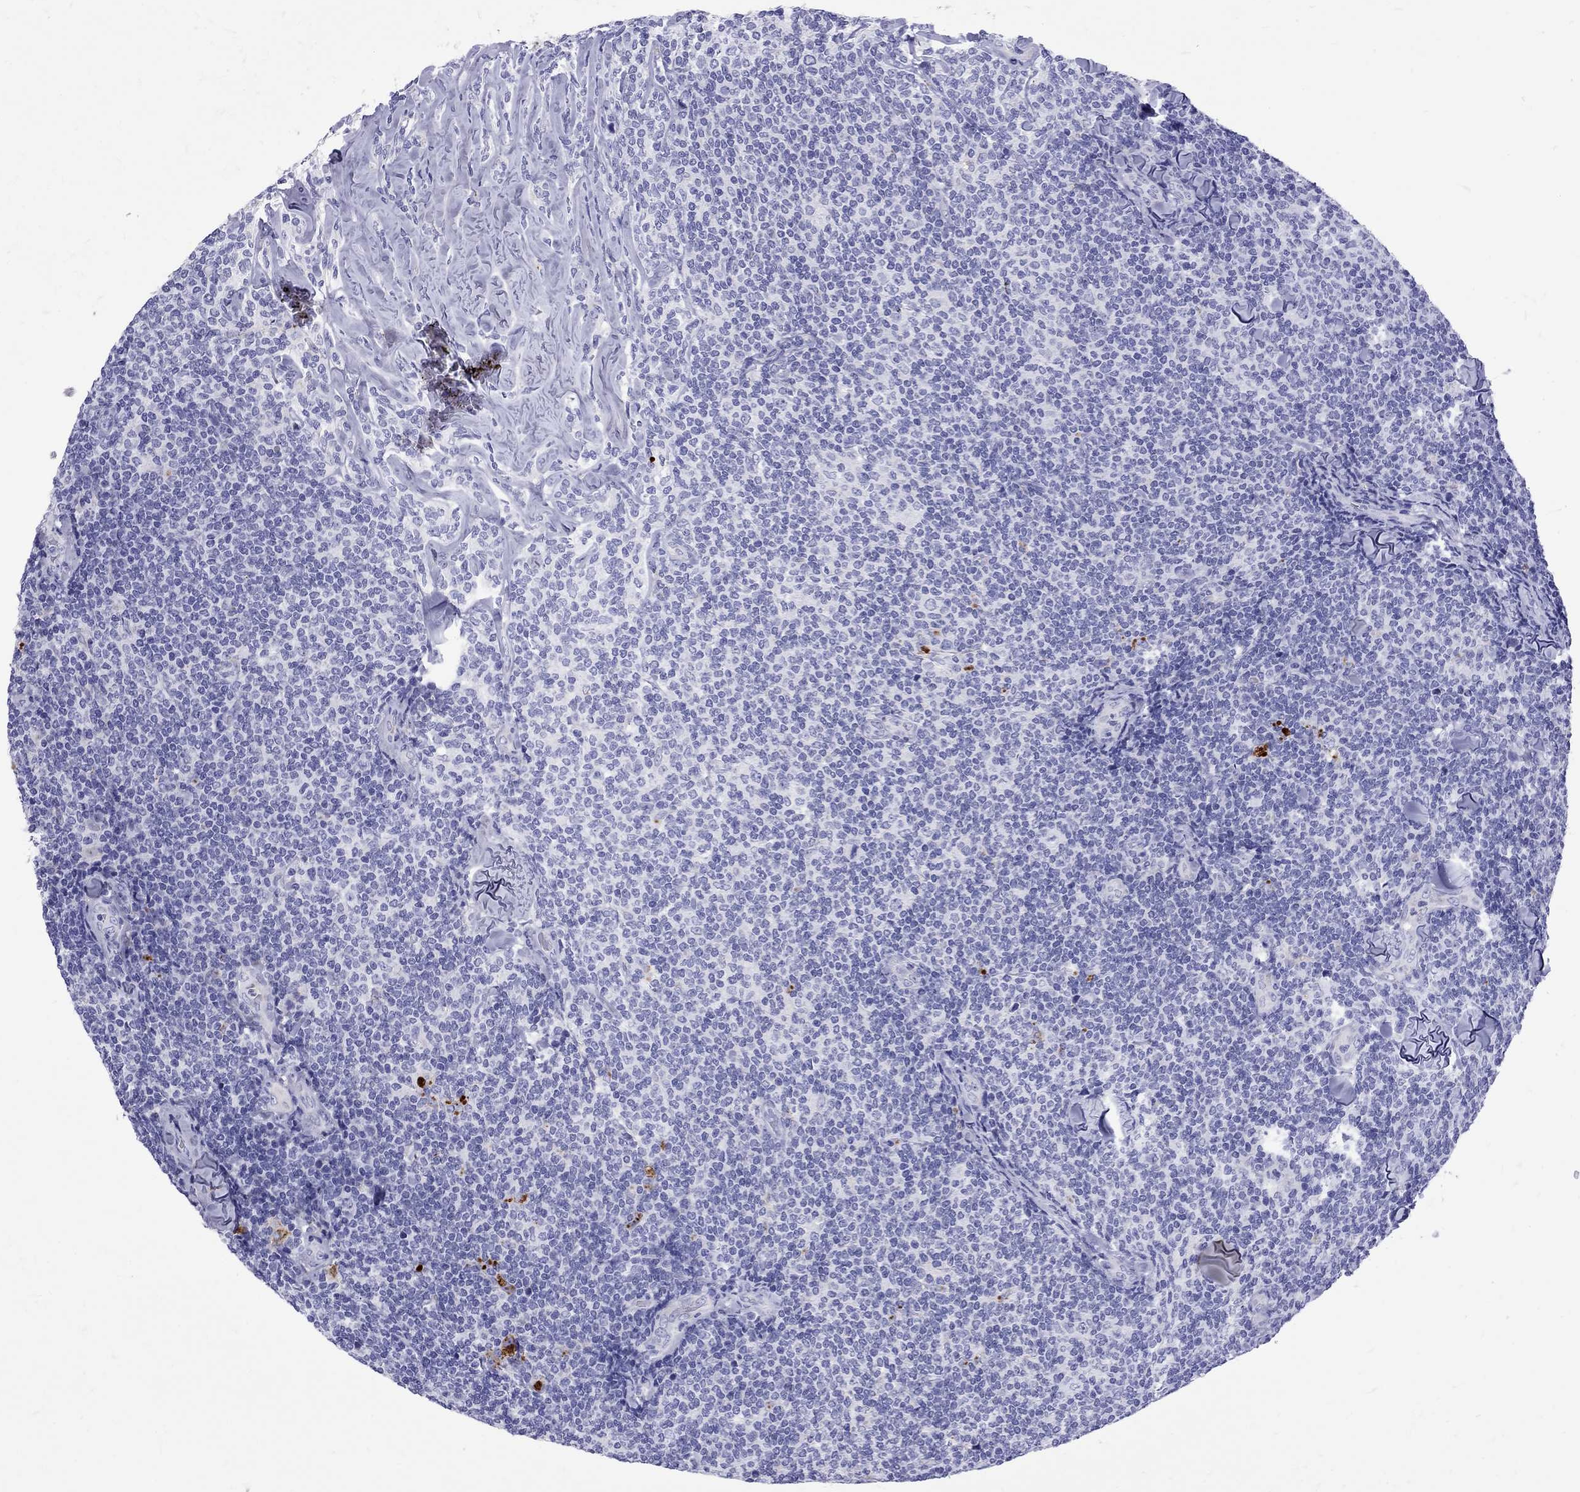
{"staining": {"intensity": "negative", "quantity": "none", "location": "none"}, "tissue": "lymphoma", "cell_type": "Tumor cells", "image_type": "cancer", "snomed": [{"axis": "morphology", "description": "Malignant lymphoma, non-Hodgkin's type, Low grade"}, {"axis": "topography", "description": "Lymph node"}], "caption": "Immunohistochemistry (IHC) photomicrograph of low-grade malignant lymphoma, non-Hodgkin's type stained for a protein (brown), which shows no positivity in tumor cells.", "gene": "SERPINA3", "patient": {"sex": "female", "age": 56}}